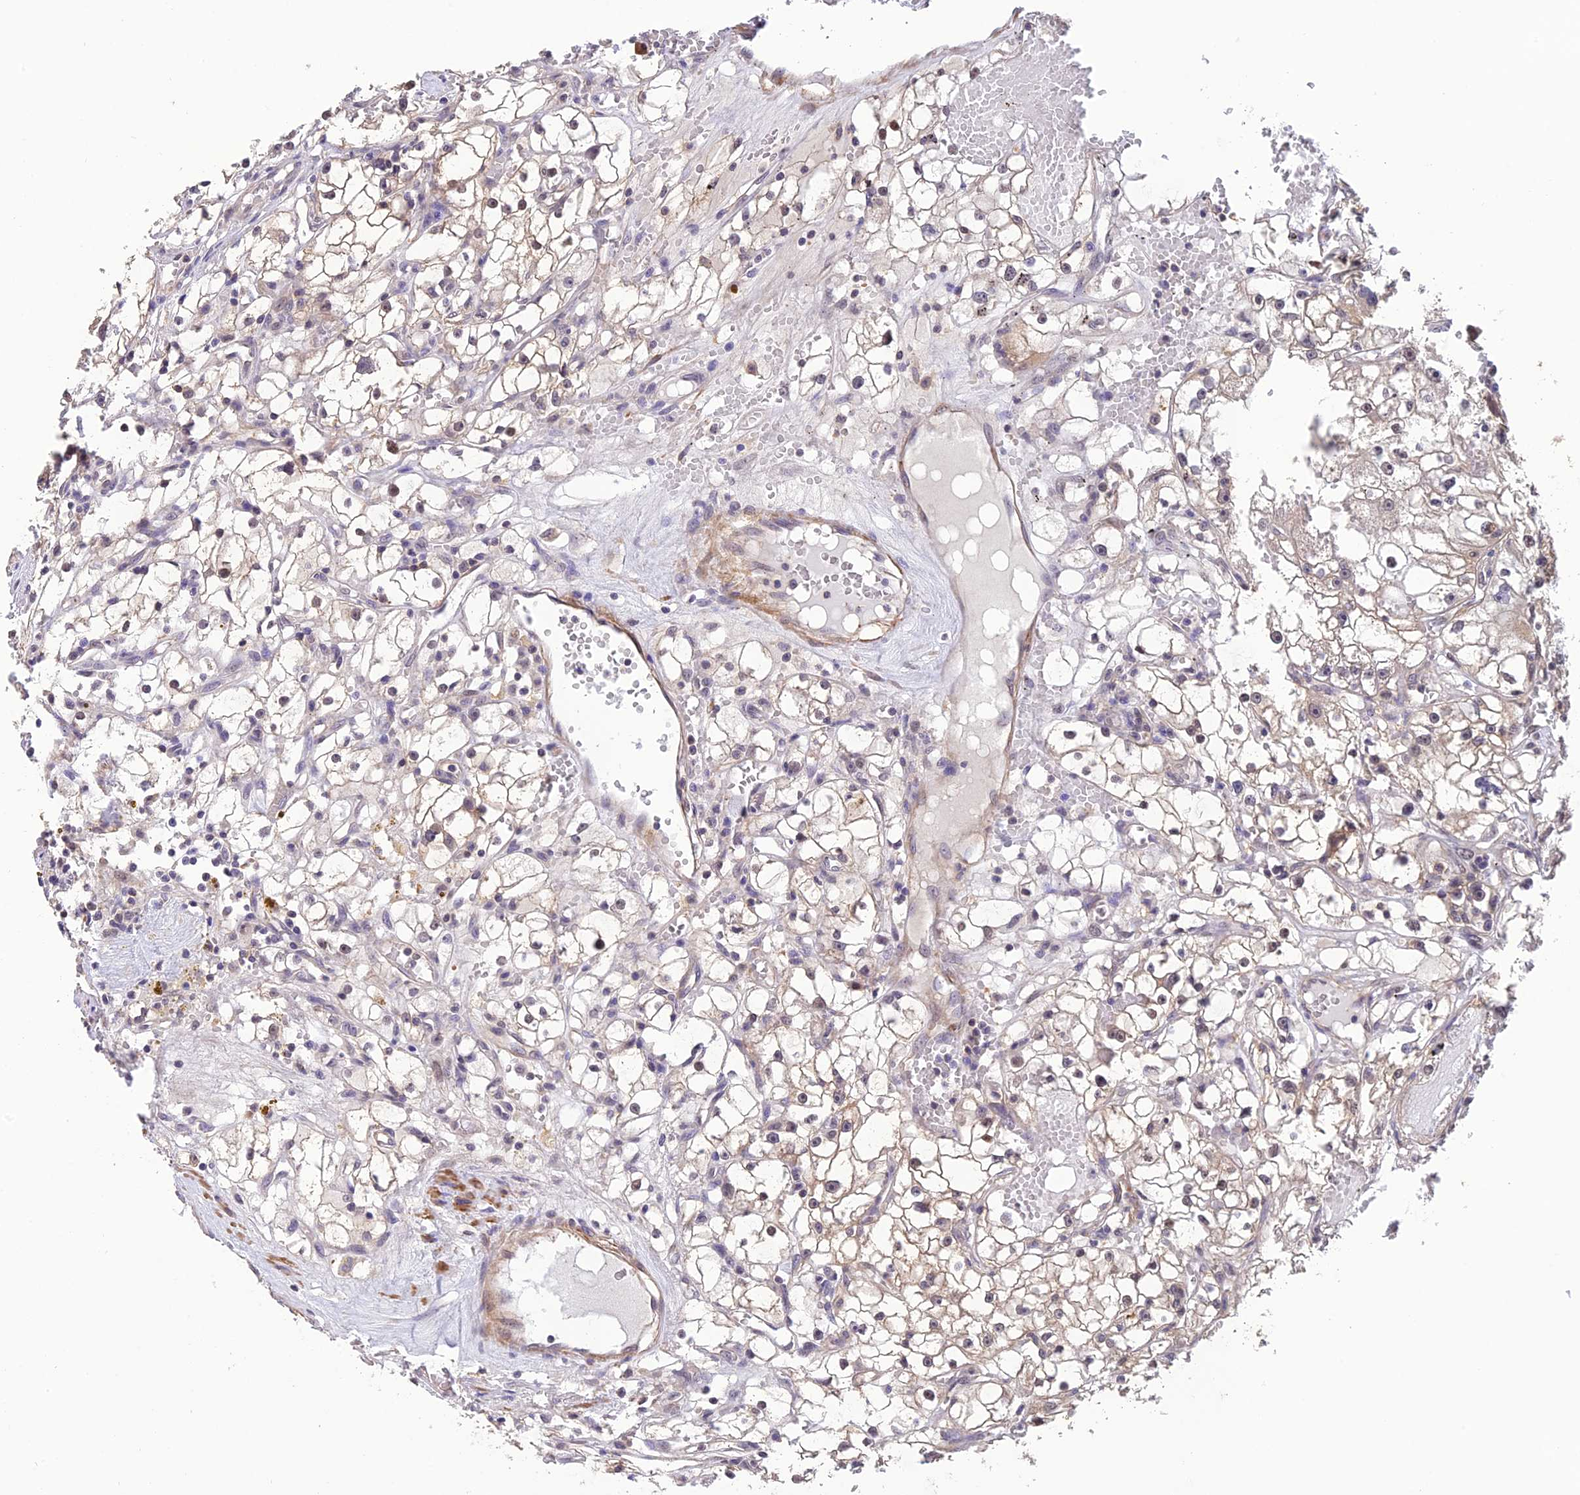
{"staining": {"intensity": "weak", "quantity": "<25%", "location": "cytoplasmic/membranous"}, "tissue": "renal cancer", "cell_type": "Tumor cells", "image_type": "cancer", "snomed": [{"axis": "morphology", "description": "Adenocarcinoma, NOS"}, {"axis": "topography", "description": "Kidney"}], "caption": "A photomicrograph of renal adenocarcinoma stained for a protein exhibits no brown staining in tumor cells.", "gene": "PSMB3", "patient": {"sex": "male", "age": 56}}